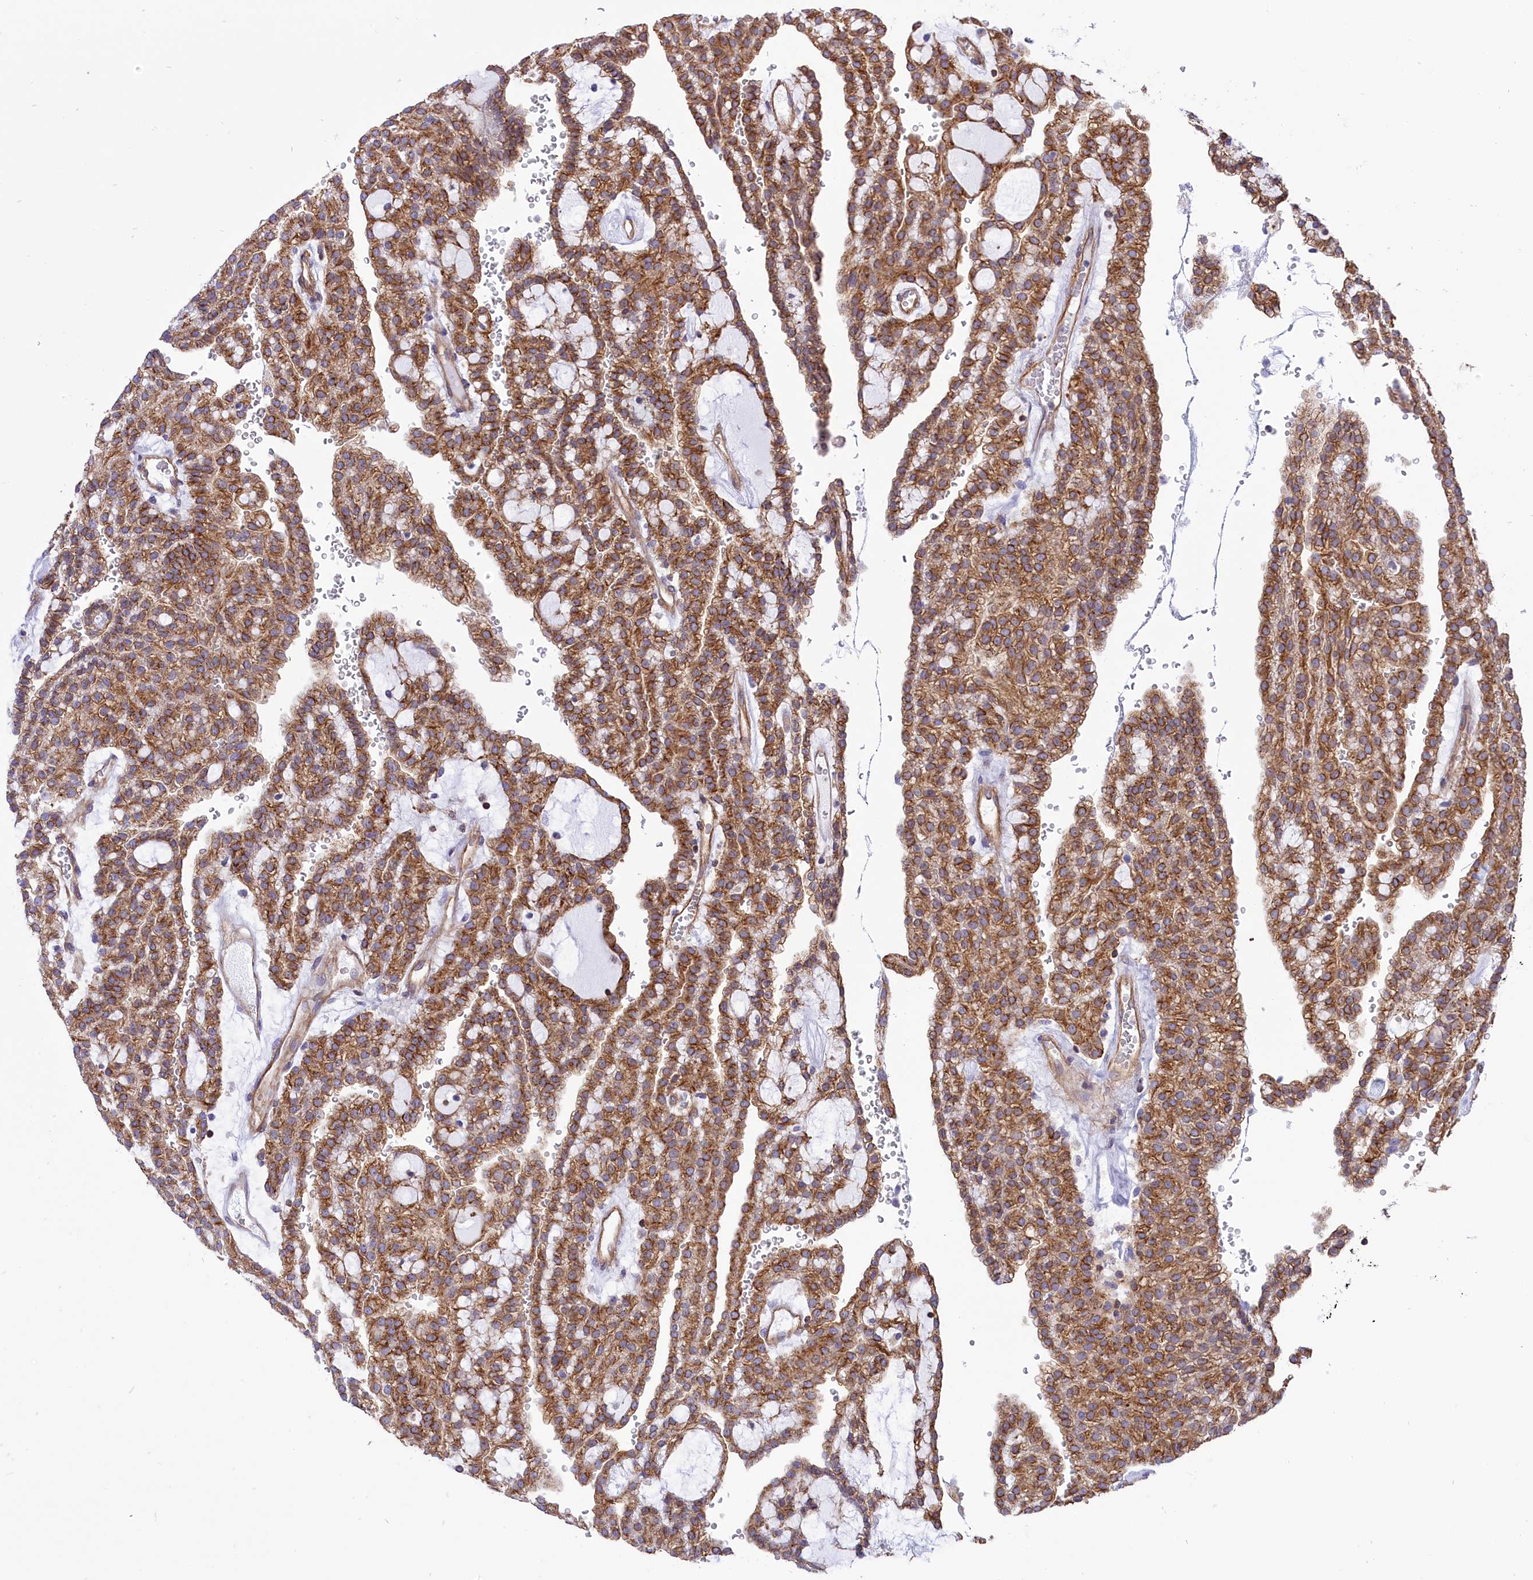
{"staining": {"intensity": "moderate", "quantity": ">75%", "location": "cytoplasmic/membranous"}, "tissue": "renal cancer", "cell_type": "Tumor cells", "image_type": "cancer", "snomed": [{"axis": "morphology", "description": "Adenocarcinoma, NOS"}, {"axis": "topography", "description": "Kidney"}], "caption": "Tumor cells display medium levels of moderate cytoplasmic/membranous expression in approximately >75% of cells in human renal cancer.", "gene": "SEPTIN9", "patient": {"sex": "male", "age": 63}}